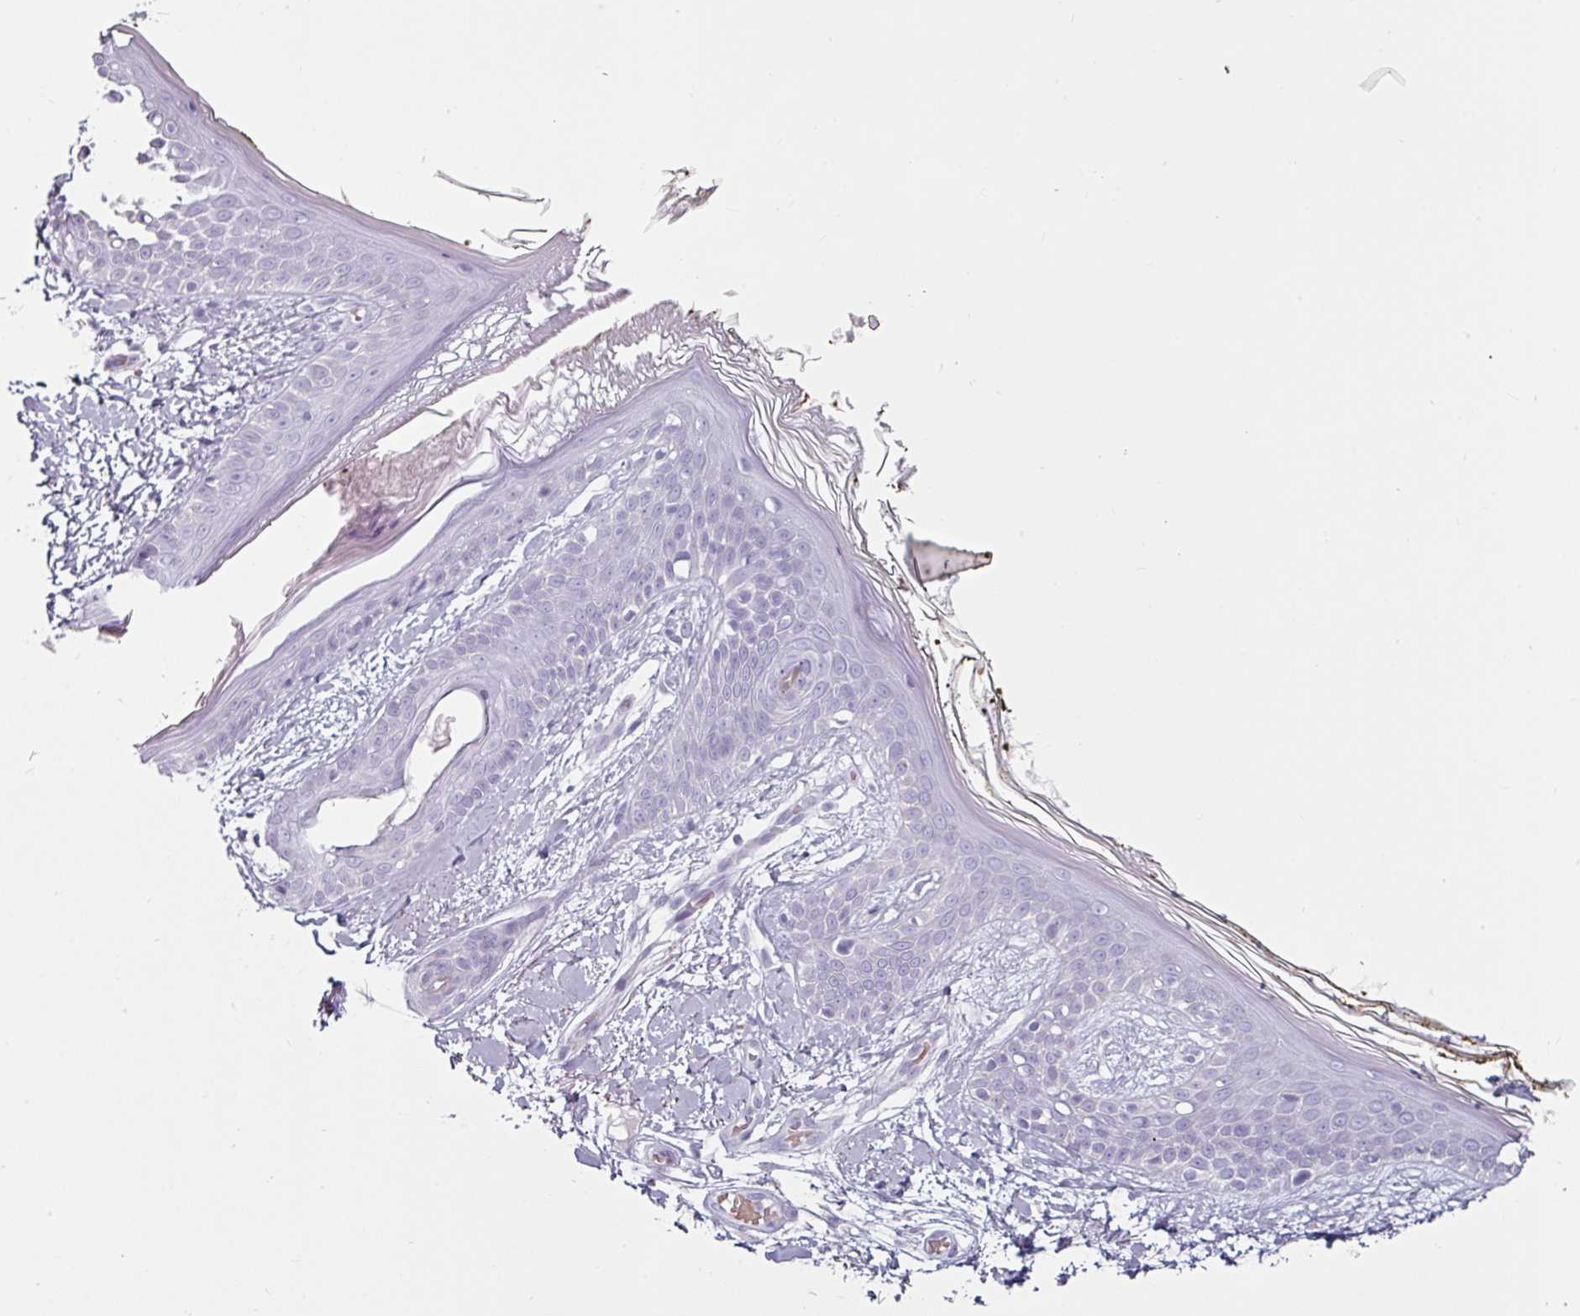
{"staining": {"intensity": "negative", "quantity": "none", "location": "none"}, "tissue": "skin", "cell_type": "Fibroblasts", "image_type": "normal", "snomed": [{"axis": "morphology", "description": "Normal tissue, NOS"}, {"axis": "topography", "description": "Skin"}], "caption": "IHC histopathology image of unremarkable skin: human skin stained with DAB (3,3'-diaminobenzidine) demonstrates no significant protein positivity in fibroblasts.", "gene": "CLCA1", "patient": {"sex": "female", "age": 34}}